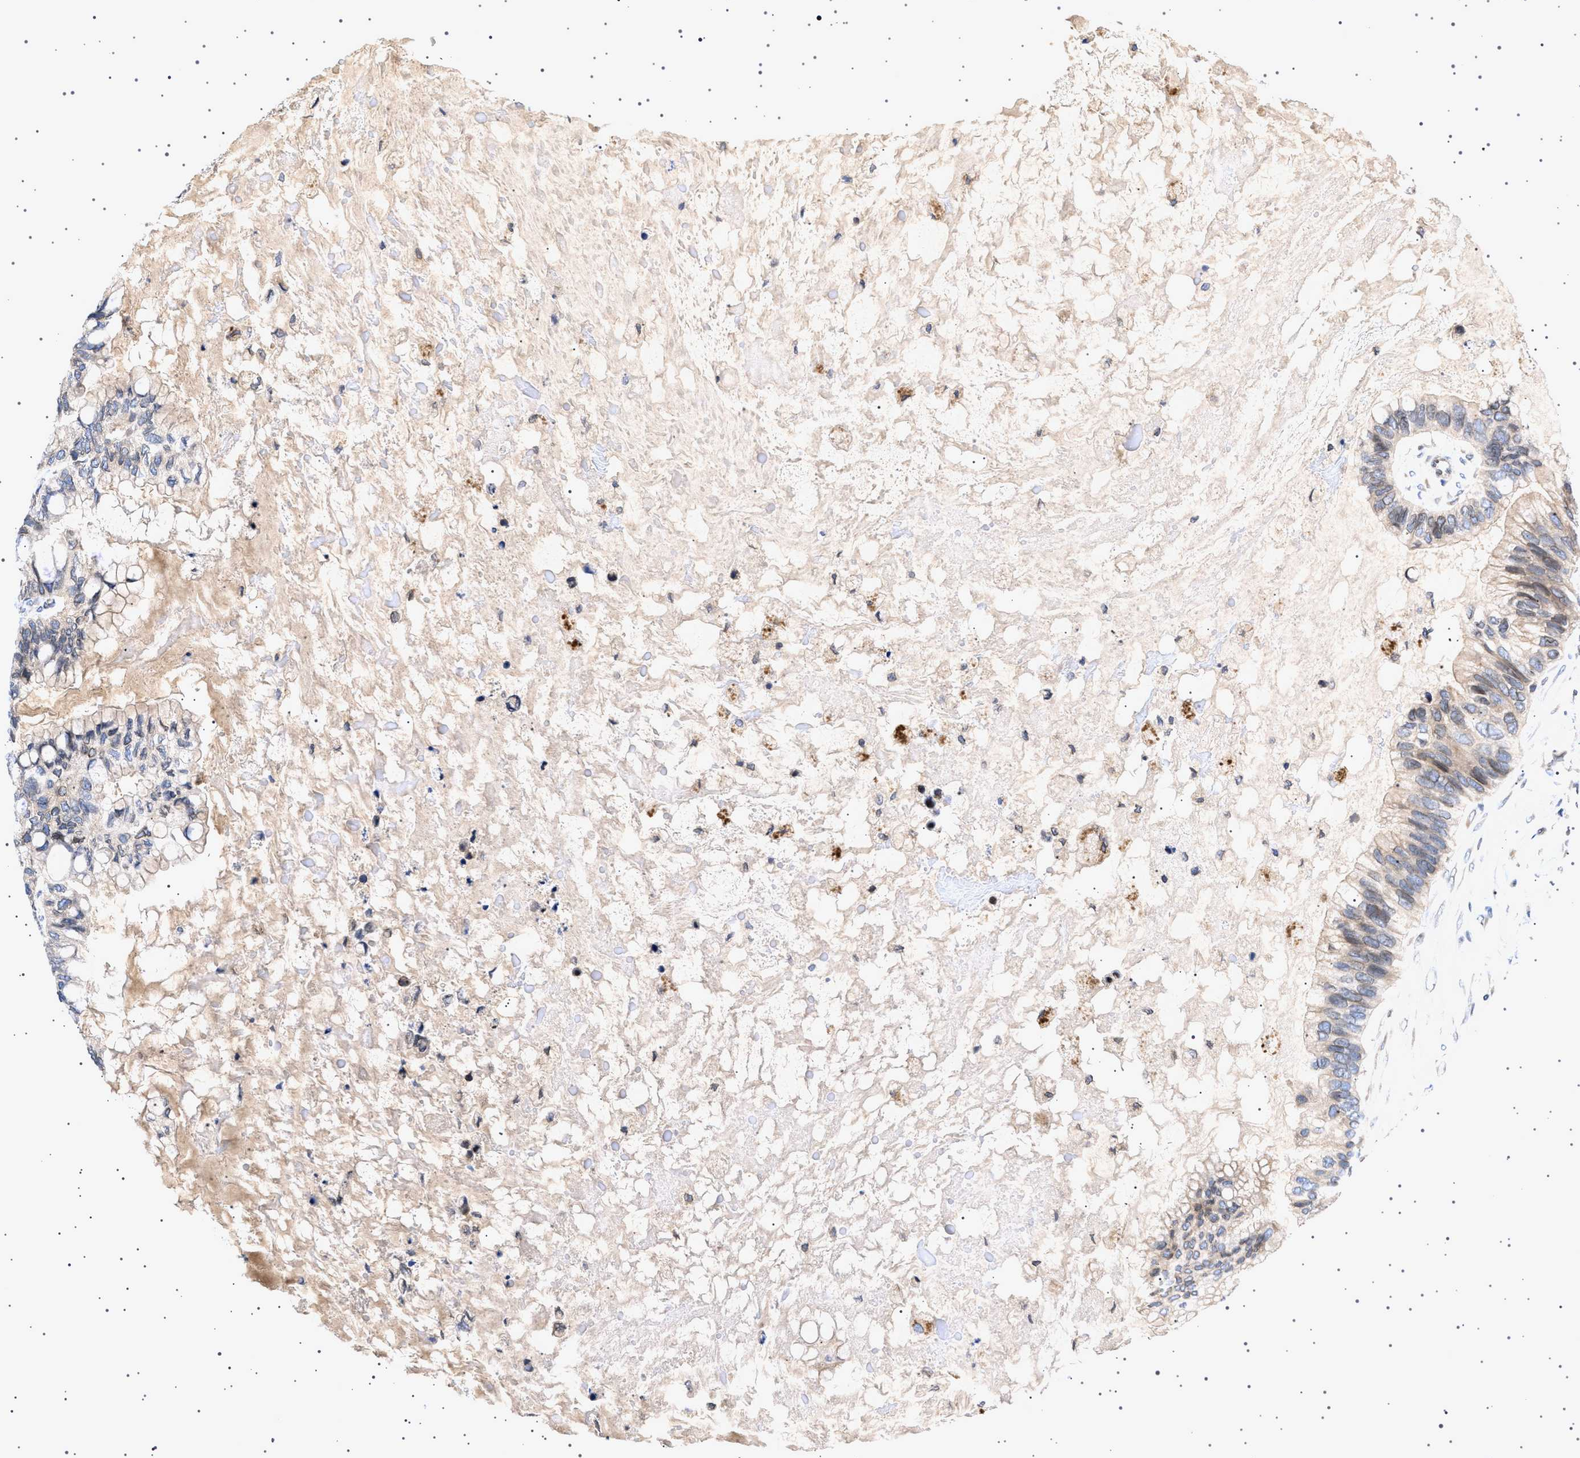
{"staining": {"intensity": "weak", "quantity": "<25%", "location": "cytoplasmic/membranous,nuclear"}, "tissue": "ovarian cancer", "cell_type": "Tumor cells", "image_type": "cancer", "snomed": [{"axis": "morphology", "description": "Cystadenocarcinoma, mucinous, NOS"}, {"axis": "topography", "description": "Ovary"}], "caption": "This is a photomicrograph of immunohistochemistry staining of ovarian mucinous cystadenocarcinoma, which shows no staining in tumor cells. (DAB immunohistochemistry with hematoxylin counter stain).", "gene": "NUP93", "patient": {"sex": "female", "age": 80}}